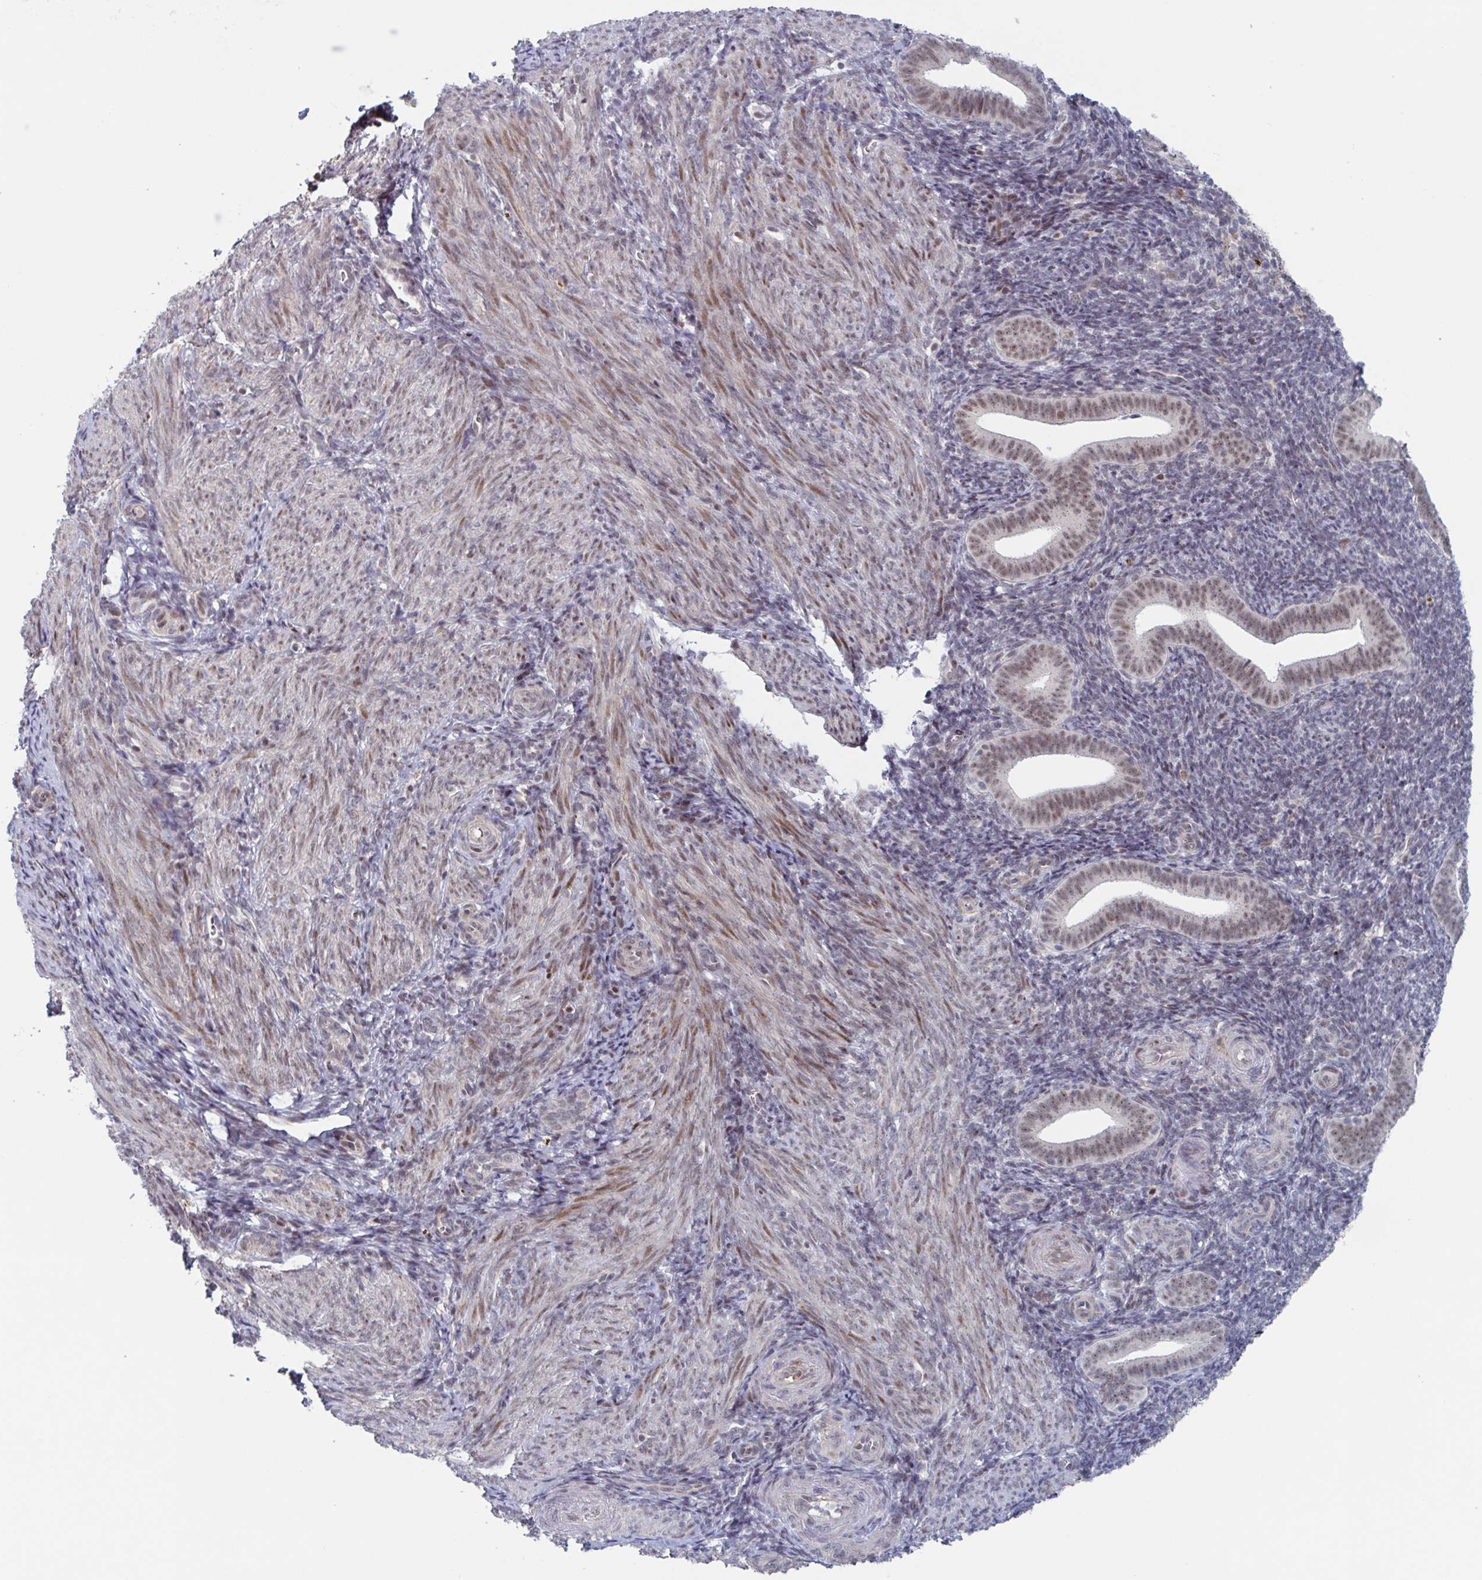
{"staining": {"intensity": "moderate", "quantity": "<25%", "location": "nuclear"}, "tissue": "endometrium", "cell_type": "Cells in endometrial stroma", "image_type": "normal", "snomed": [{"axis": "morphology", "description": "Normal tissue, NOS"}, {"axis": "topography", "description": "Endometrium"}], "caption": "Immunohistochemical staining of normal human endometrium shows low levels of moderate nuclear staining in approximately <25% of cells in endometrial stroma. Immunohistochemistry stains the protein of interest in brown and the nuclei are stained blue.", "gene": "RNF212", "patient": {"sex": "female", "age": 25}}